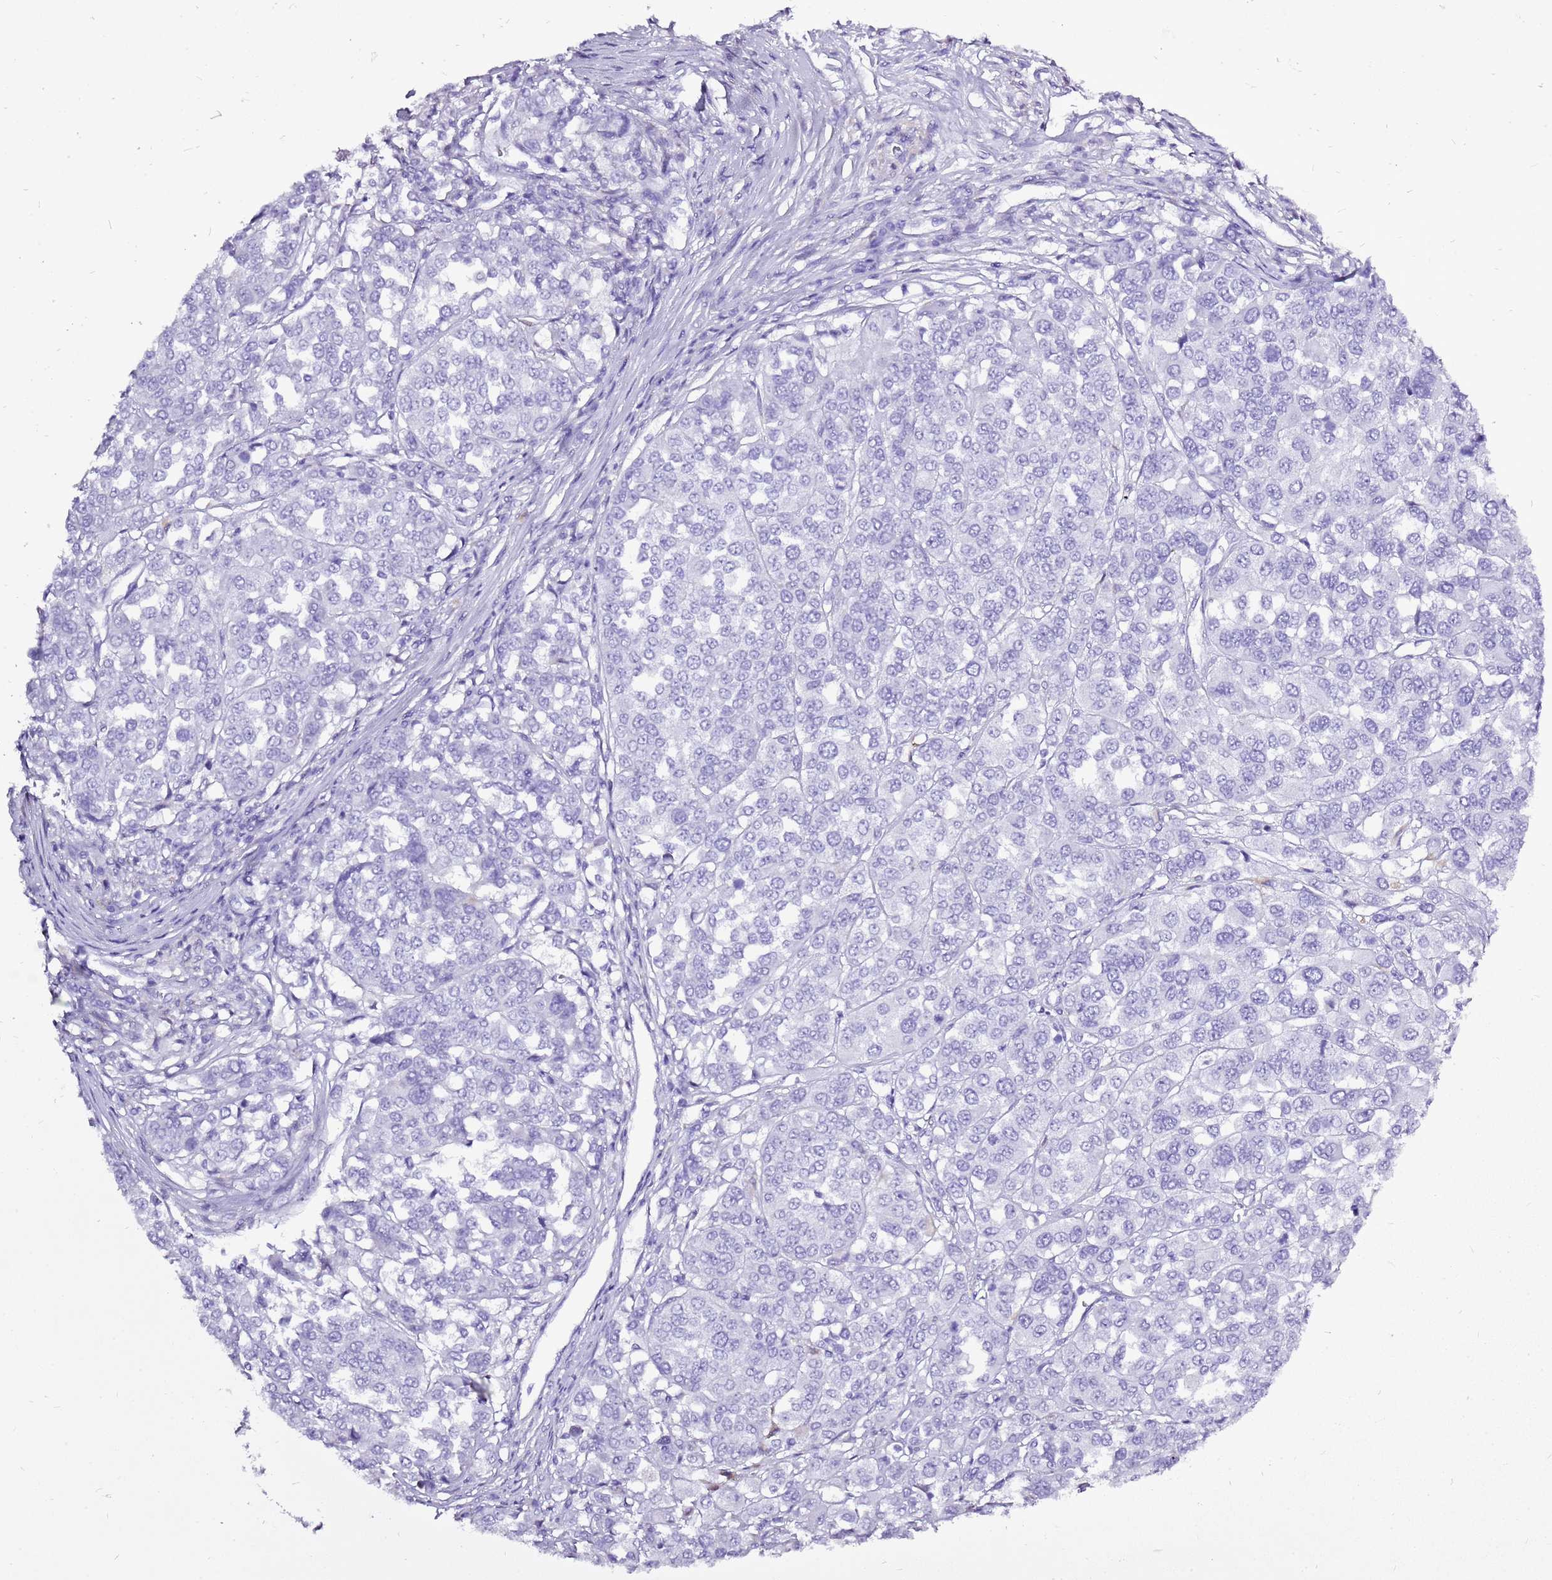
{"staining": {"intensity": "negative", "quantity": "none", "location": "none"}, "tissue": "melanoma", "cell_type": "Tumor cells", "image_type": "cancer", "snomed": [{"axis": "morphology", "description": "Malignant melanoma, Metastatic site"}, {"axis": "topography", "description": "Lymph node"}], "caption": "High power microscopy micrograph of an IHC histopathology image of malignant melanoma (metastatic site), revealing no significant positivity in tumor cells.", "gene": "ACSS3", "patient": {"sex": "male", "age": 44}}